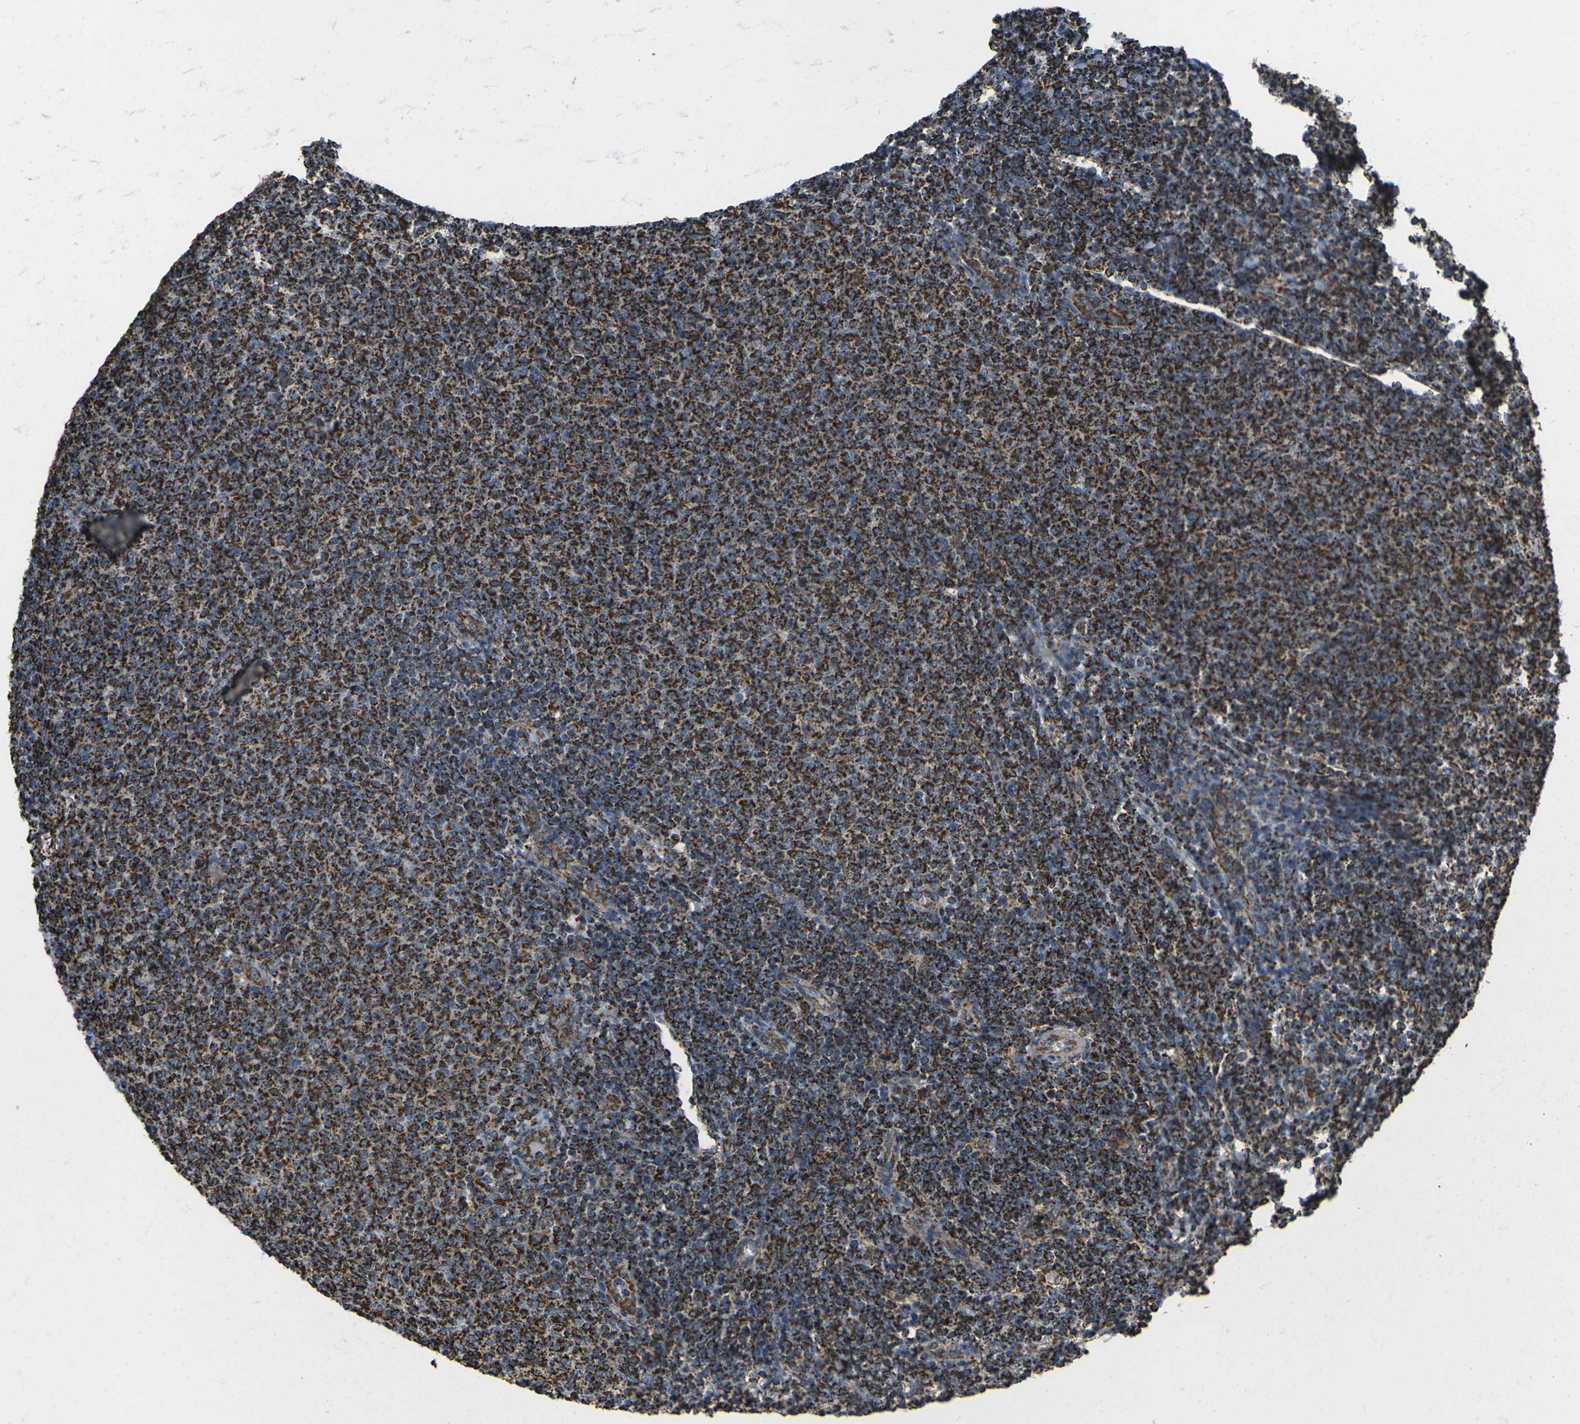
{"staining": {"intensity": "strong", "quantity": ">75%", "location": "cytoplasmic/membranous"}, "tissue": "lymphoma", "cell_type": "Tumor cells", "image_type": "cancer", "snomed": [{"axis": "morphology", "description": "Malignant lymphoma, non-Hodgkin's type, Low grade"}, {"axis": "topography", "description": "Lymph node"}], "caption": "Low-grade malignant lymphoma, non-Hodgkin's type was stained to show a protein in brown. There is high levels of strong cytoplasmic/membranous positivity in about >75% of tumor cells.", "gene": "KLHL5", "patient": {"sex": "male", "age": 66}}